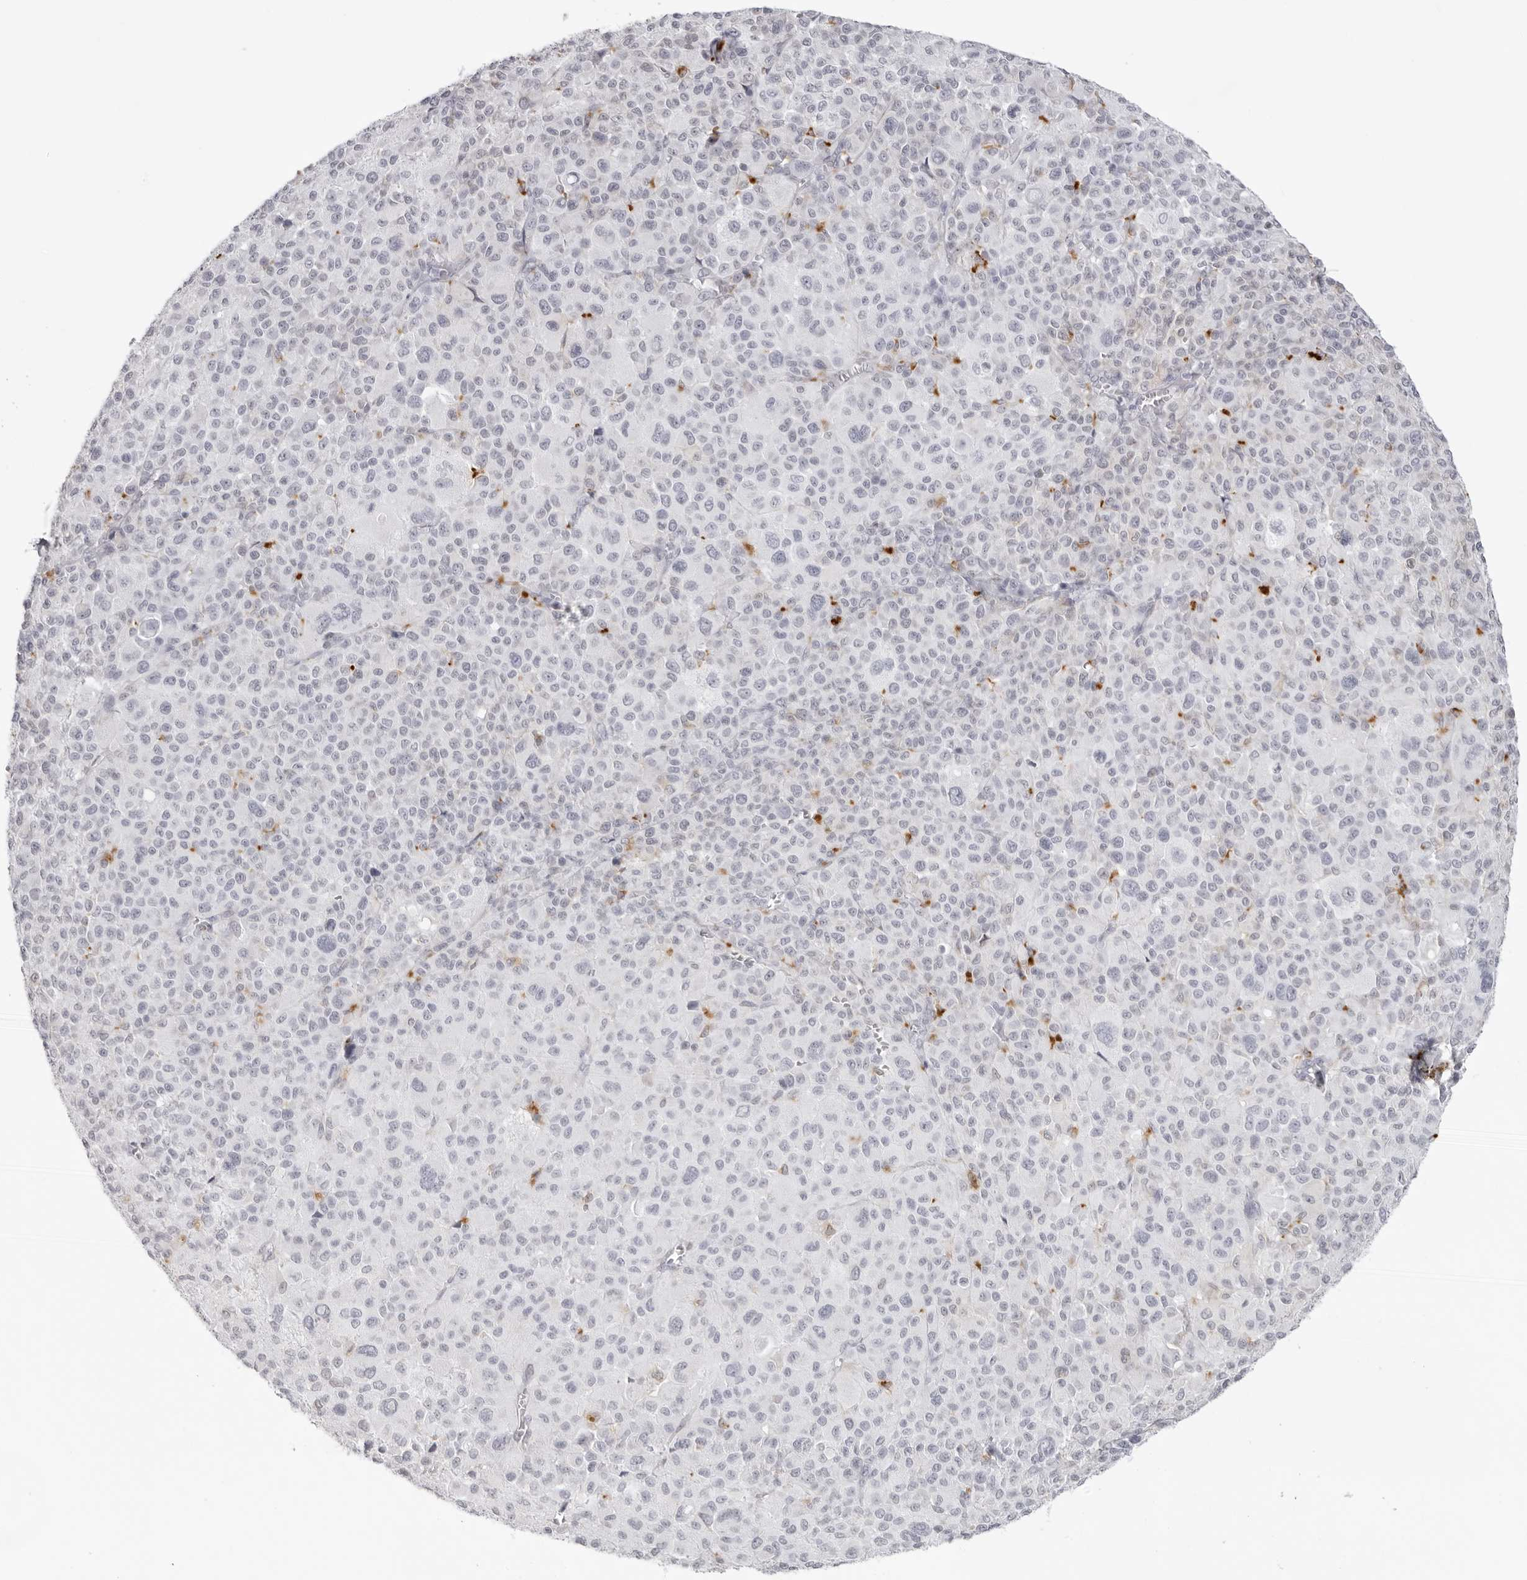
{"staining": {"intensity": "negative", "quantity": "none", "location": "none"}, "tissue": "melanoma", "cell_type": "Tumor cells", "image_type": "cancer", "snomed": [{"axis": "morphology", "description": "Malignant melanoma, Metastatic site"}, {"axis": "topography", "description": "Skin"}], "caption": "This is an immunohistochemistry photomicrograph of malignant melanoma (metastatic site). There is no expression in tumor cells.", "gene": "IL25", "patient": {"sex": "female", "age": 74}}